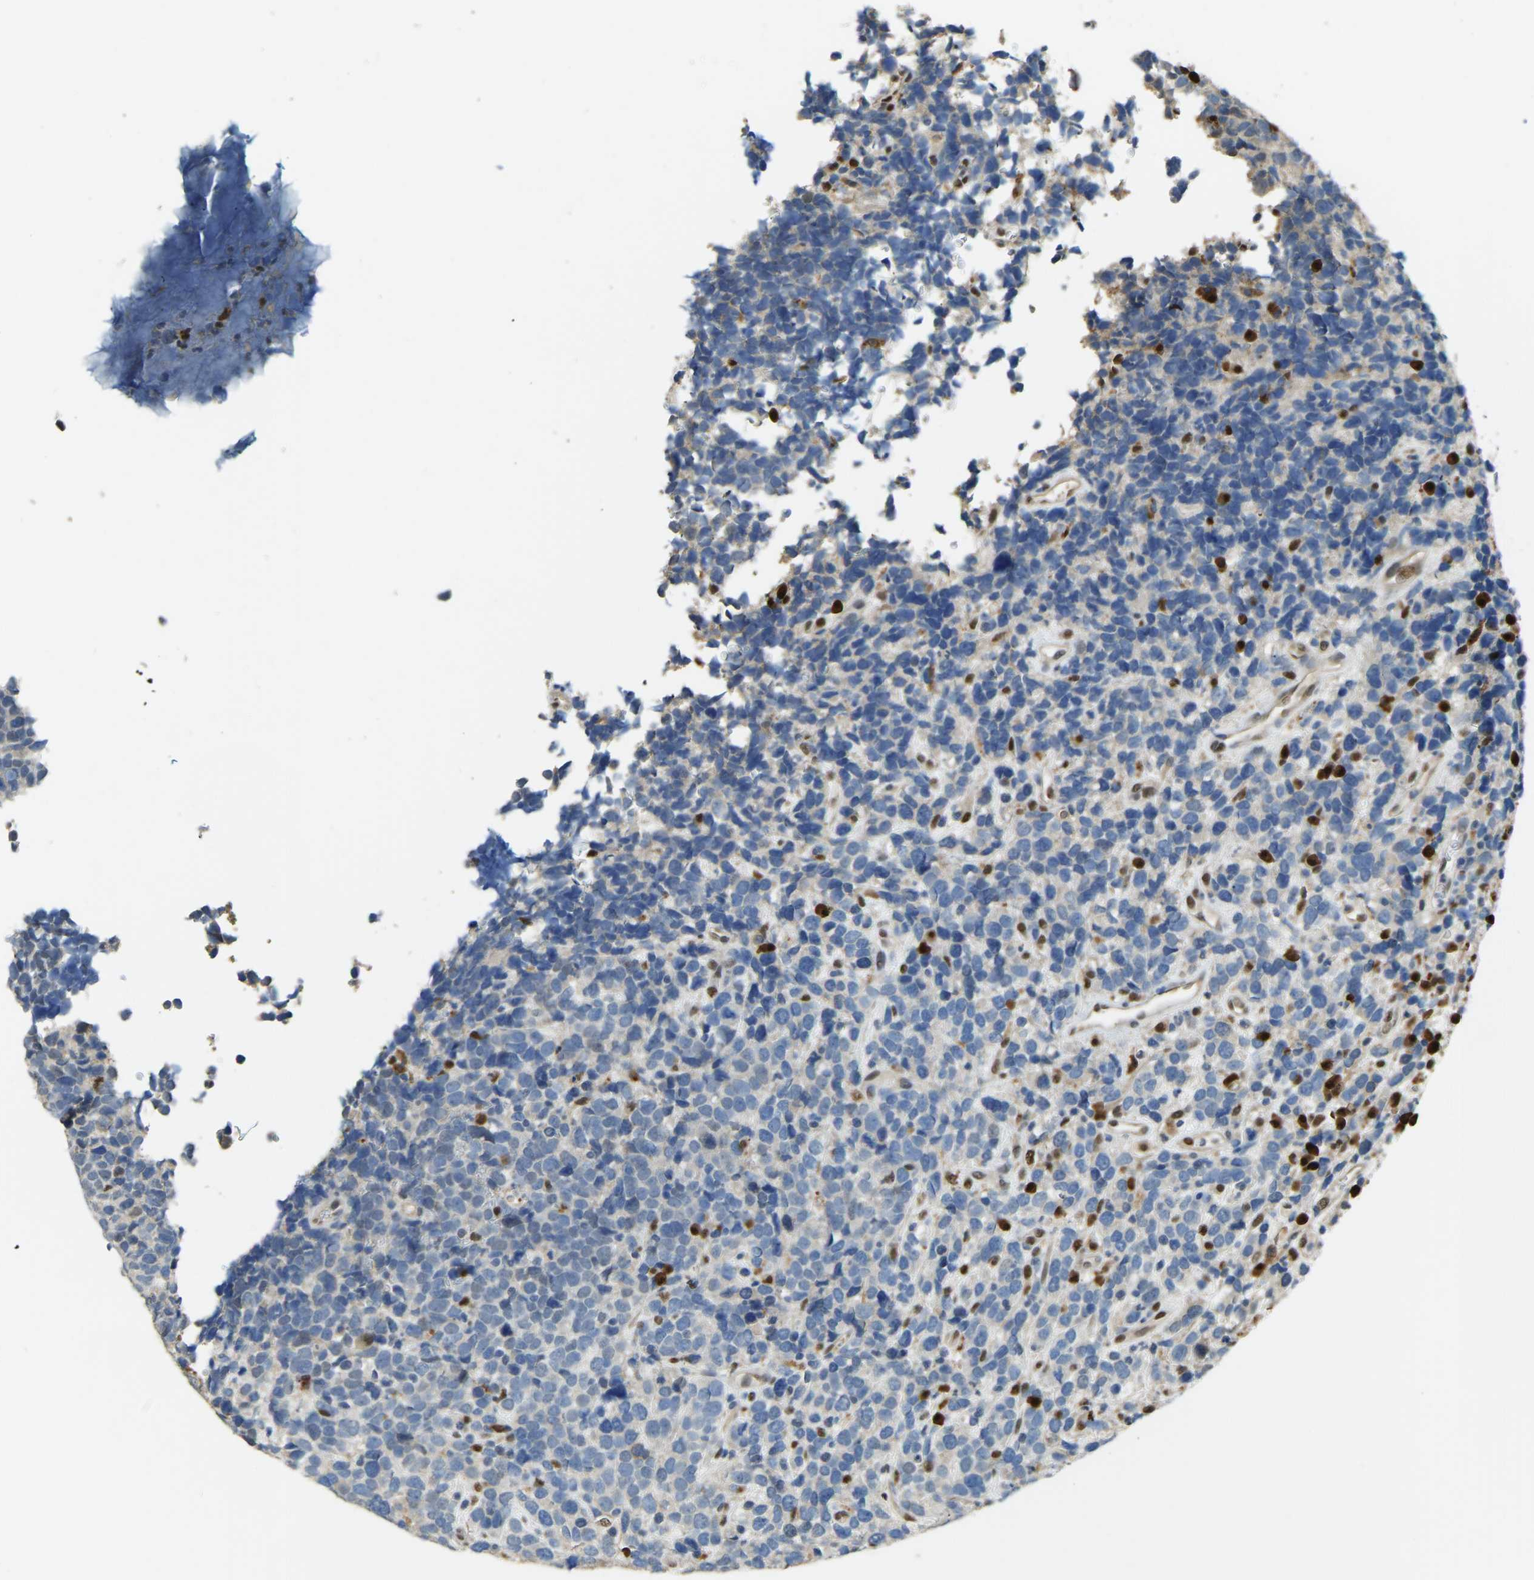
{"staining": {"intensity": "negative", "quantity": "none", "location": "none"}, "tissue": "urothelial cancer", "cell_type": "Tumor cells", "image_type": "cancer", "snomed": [{"axis": "morphology", "description": "Urothelial carcinoma, High grade"}, {"axis": "topography", "description": "Urinary bladder"}], "caption": "Tumor cells show no significant positivity in urothelial cancer.", "gene": "NANS", "patient": {"sex": "female", "age": 82}}